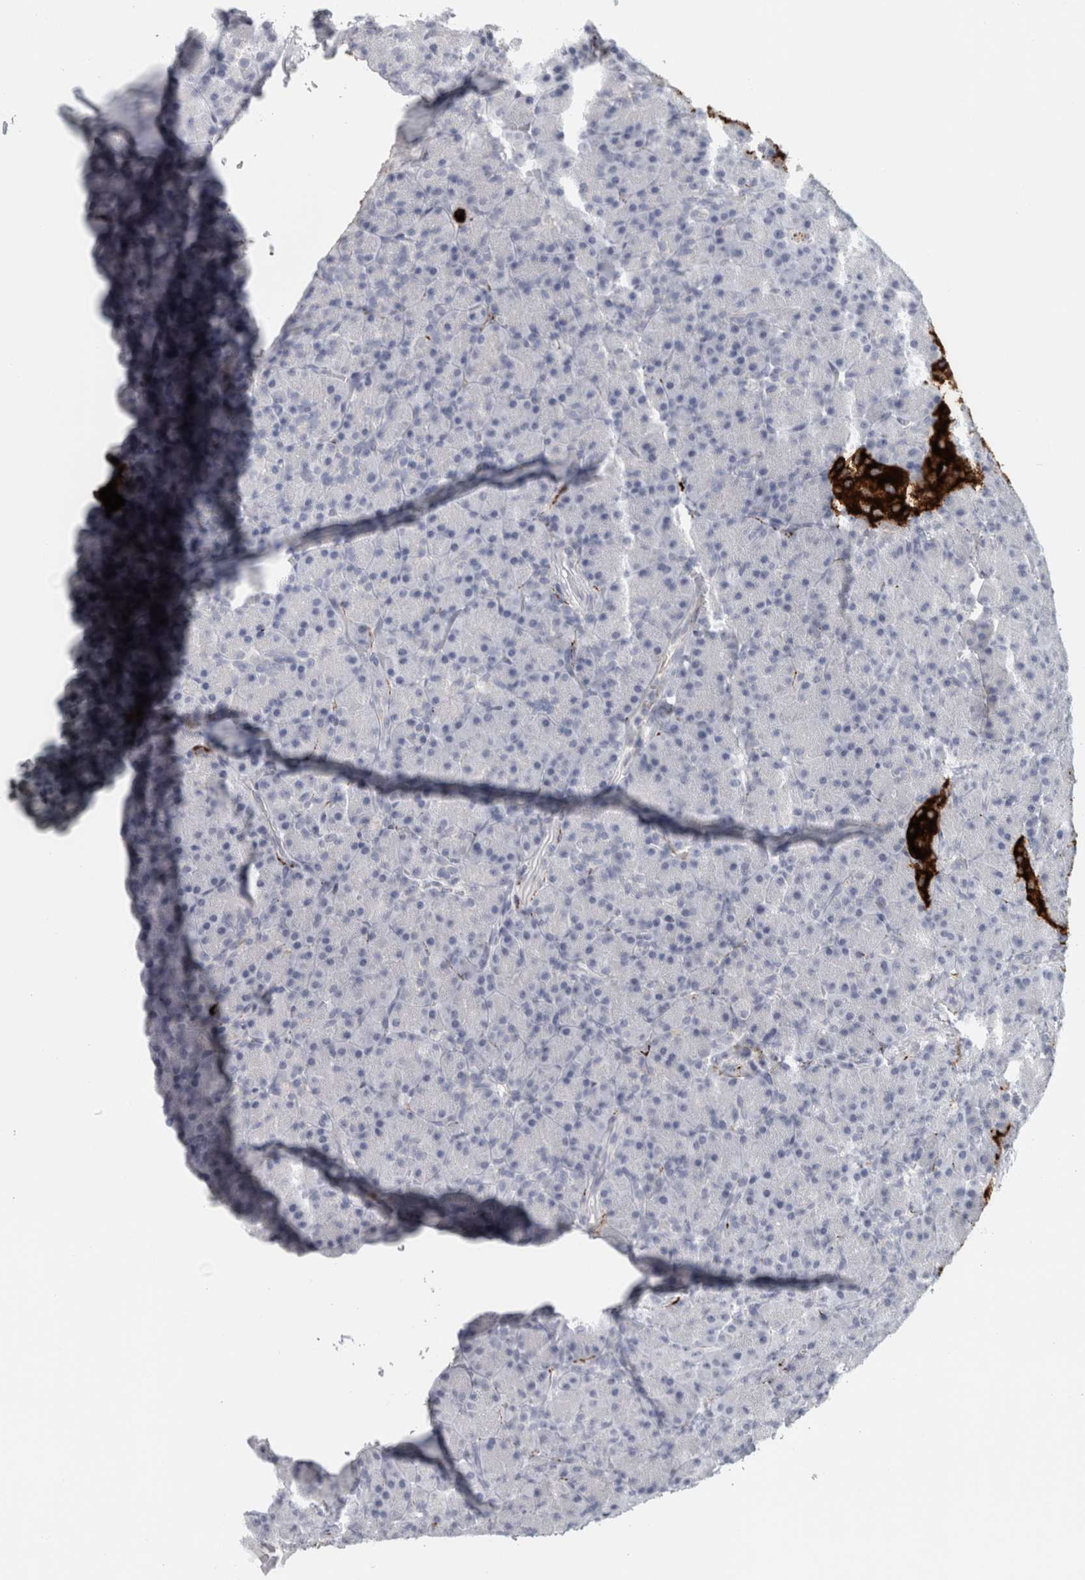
{"staining": {"intensity": "negative", "quantity": "none", "location": "none"}, "tissue": "pancreas", "cell_type": "Exocrine glandular cells", "image_type": "normal", "snomed": [{"axis": "morphology", "description": "Normal tissue, NOS"}, {"axis": "topography", "description": "Pancreas"}], "caption": "DAB immunohistochemical staining of normal human pancreas reveals no significant expression in exocrine glandular cells. (Brightfield microscopy of DAB IHC at high magnification).", "gene": "CPE", "patient": {"sex": "female", "age": 43}}